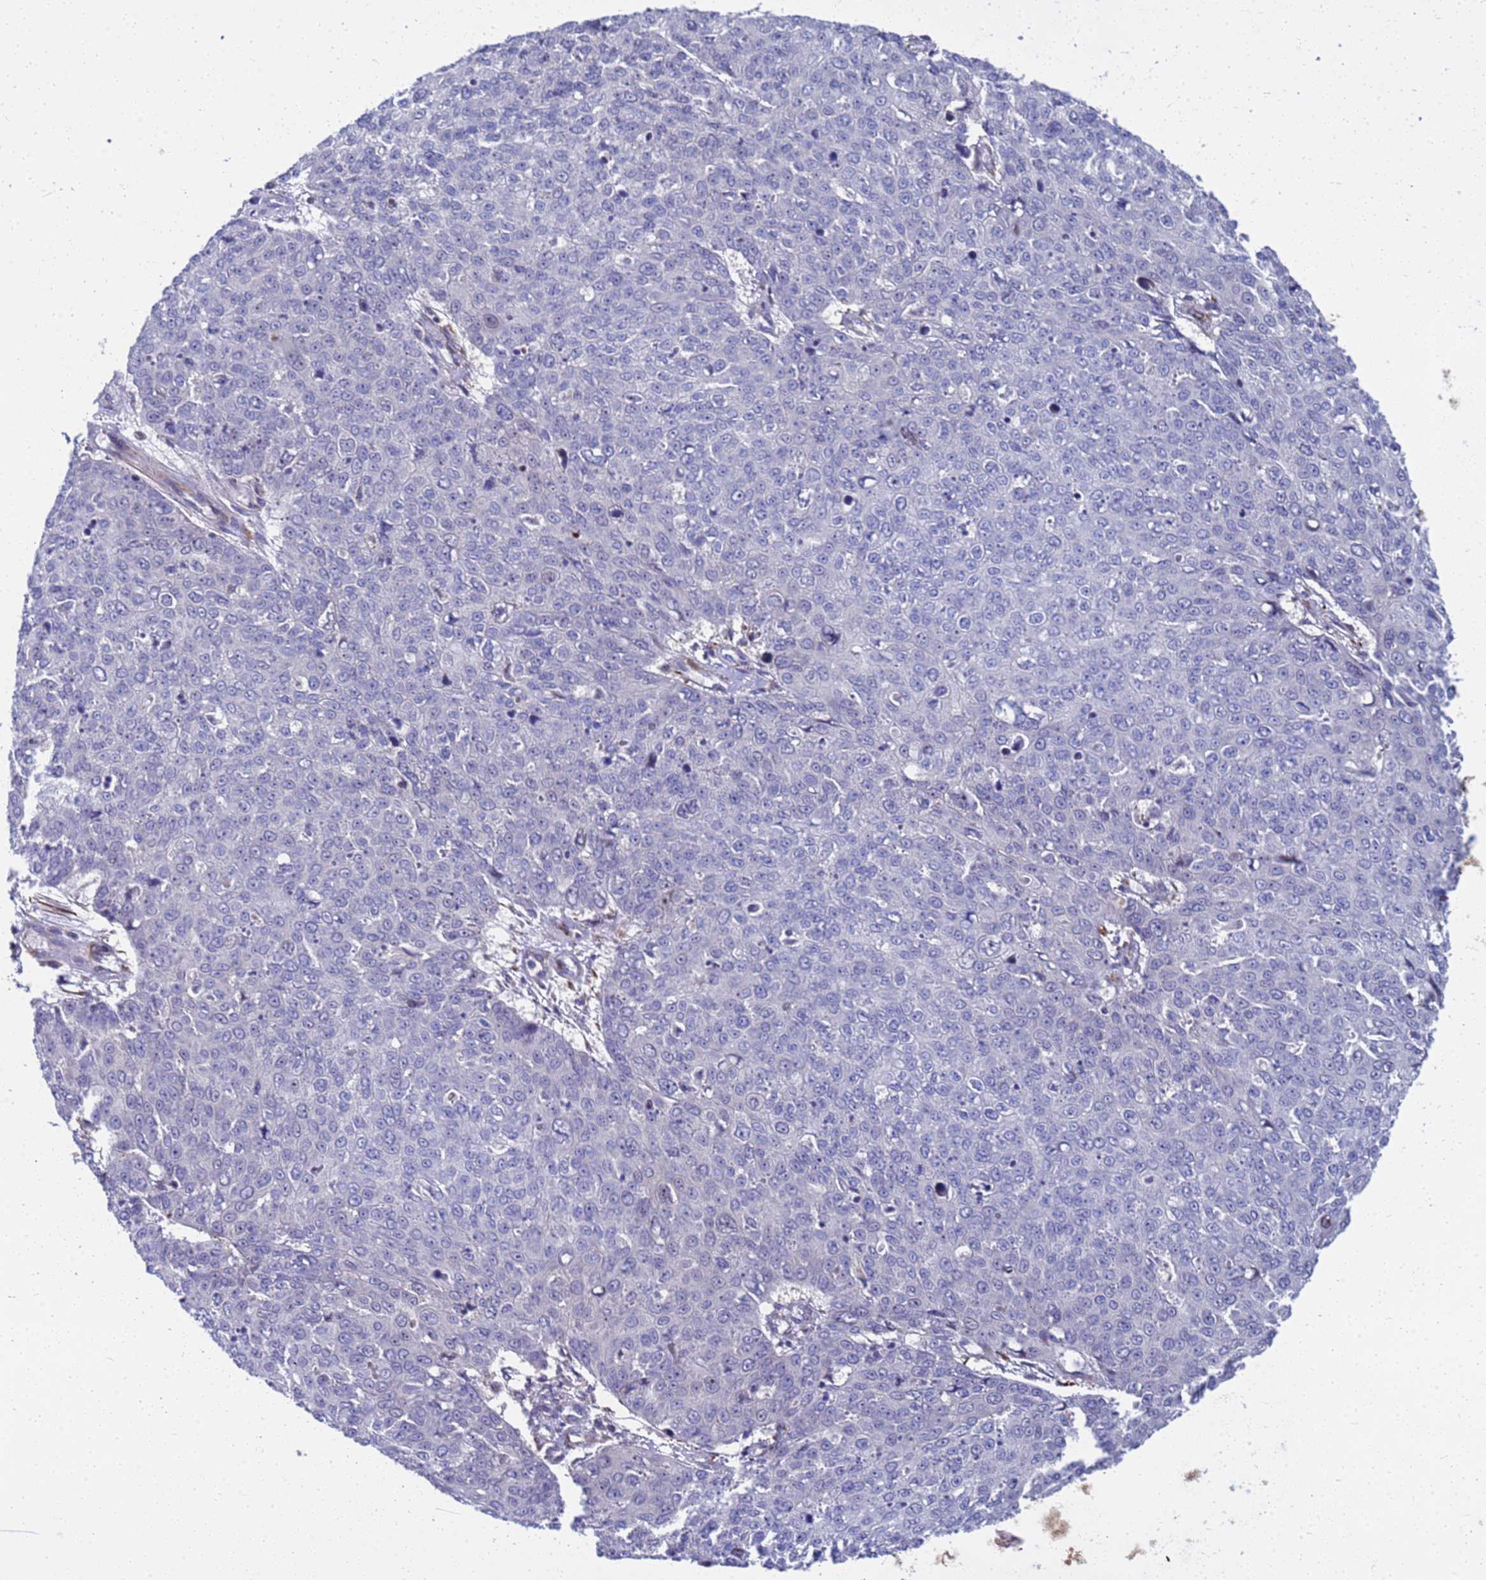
{"staining": {"intensity": "negative", "quantity": "none", "location": "none"}, "tissue": "skin cancer", "cell_type": "Tumor cells", "image_type": "cancer", "snomed": [{"axis": "morphology", "description": "Squamous cell carcinoma, NOS"}, {"axis": "topography", "description": "Skin"}], "caption": "The histopathology image displays no staining of tumor cells in squamous cell carcinoma (skin).", "gene": "ENOSF1", "patient": {"sex": "male", "age": 71}}